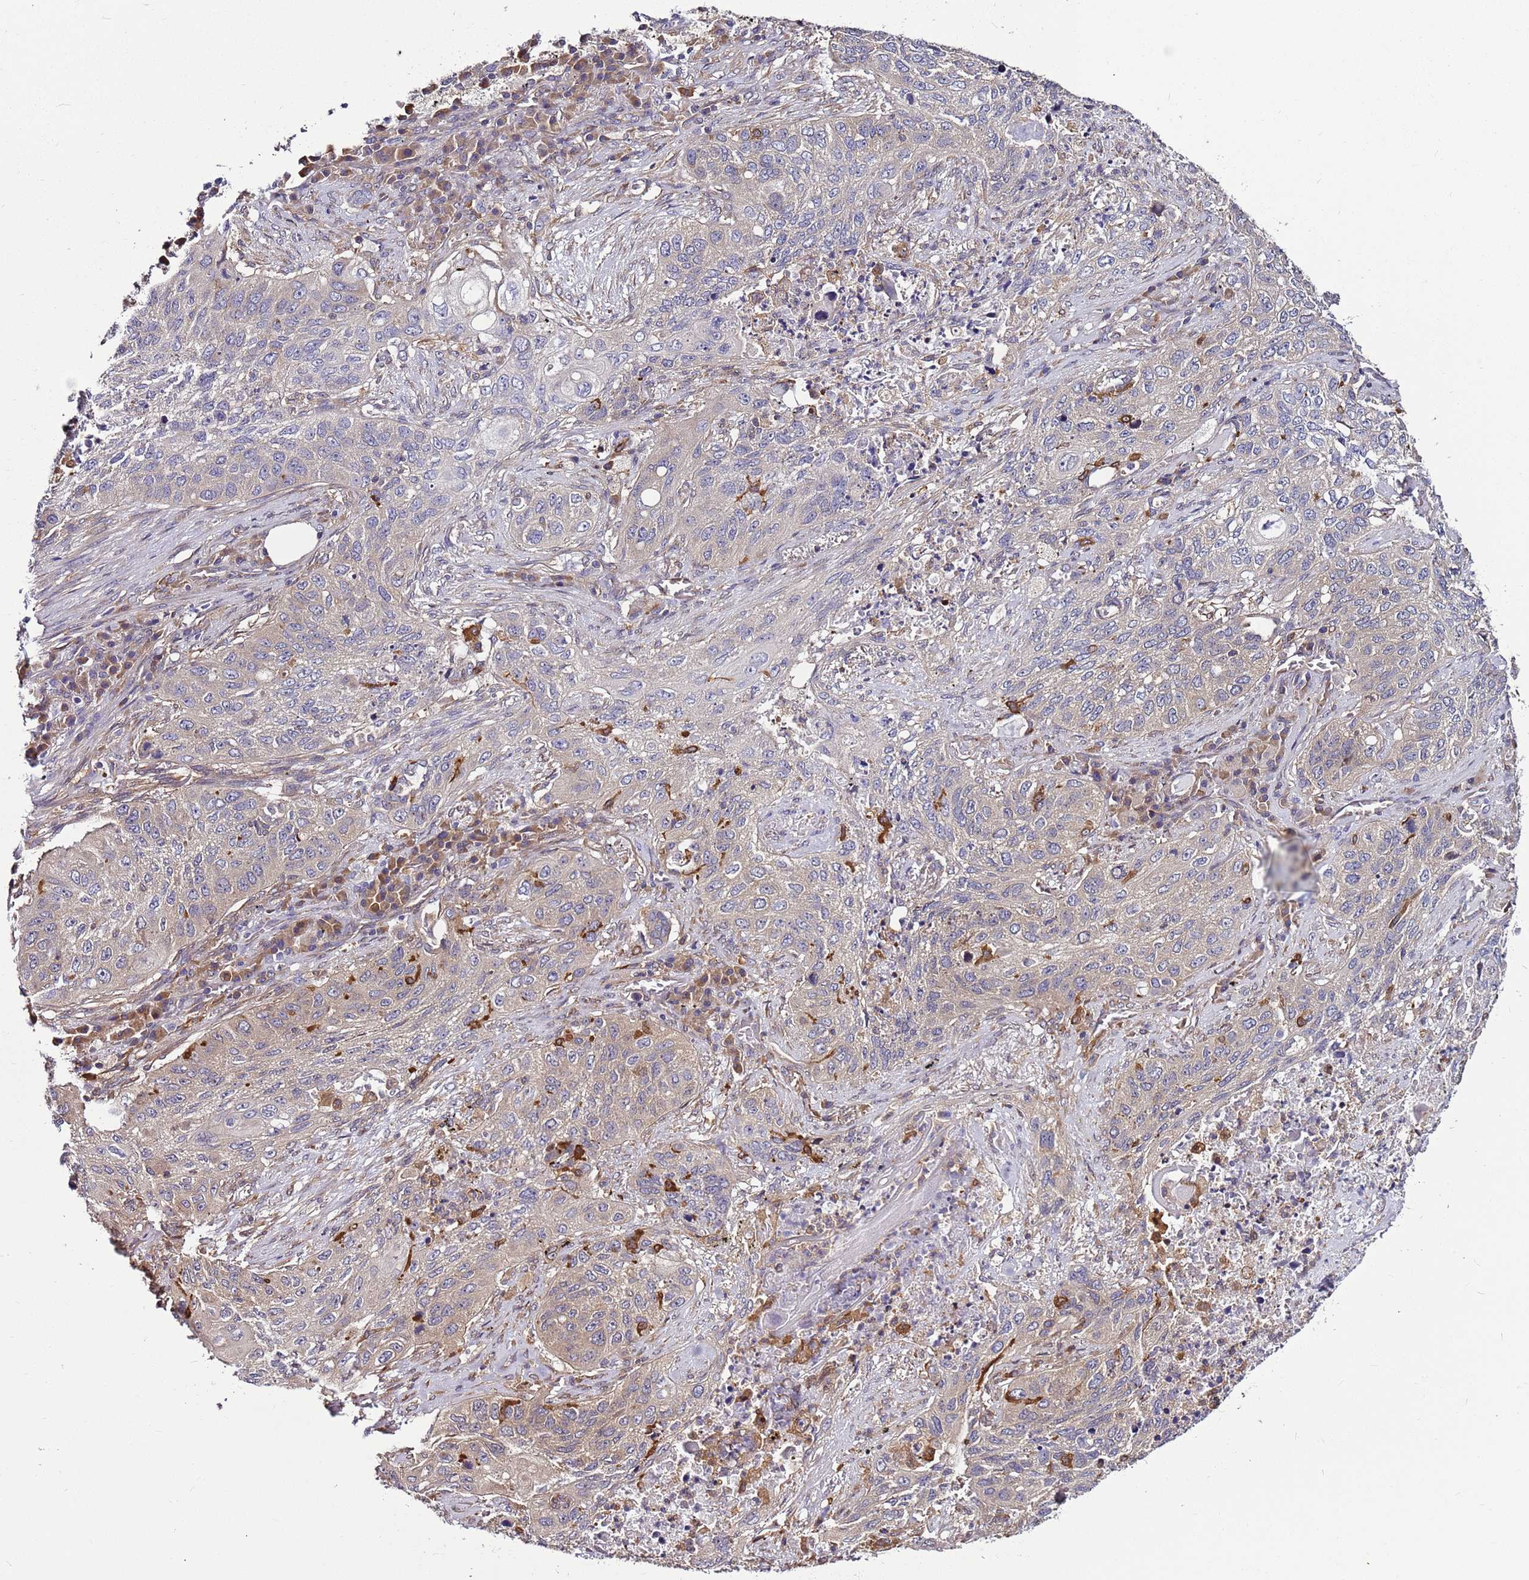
{"staining": {"intensity": "weak", "quantity": "25%-75%", "location": "cytoplasmic/membranous"}, "tissue": "lung cancer", "cell_type": "Tumor cells", "image_type": "cancer", "snomed": [{"axis": "morphology", "description": "Squamous cell carcinoma, NOS"}, {"axis": "topography", "description": "Lung"}], "caption": "A histopathology image of human squamous cell carcinoma (lung) stained for a protein reveals weak cytoplasmic/membranous brown staining in tumor cells.", "gene": "ATXN2L", "patient": {"sex": "female", "age": 63}}